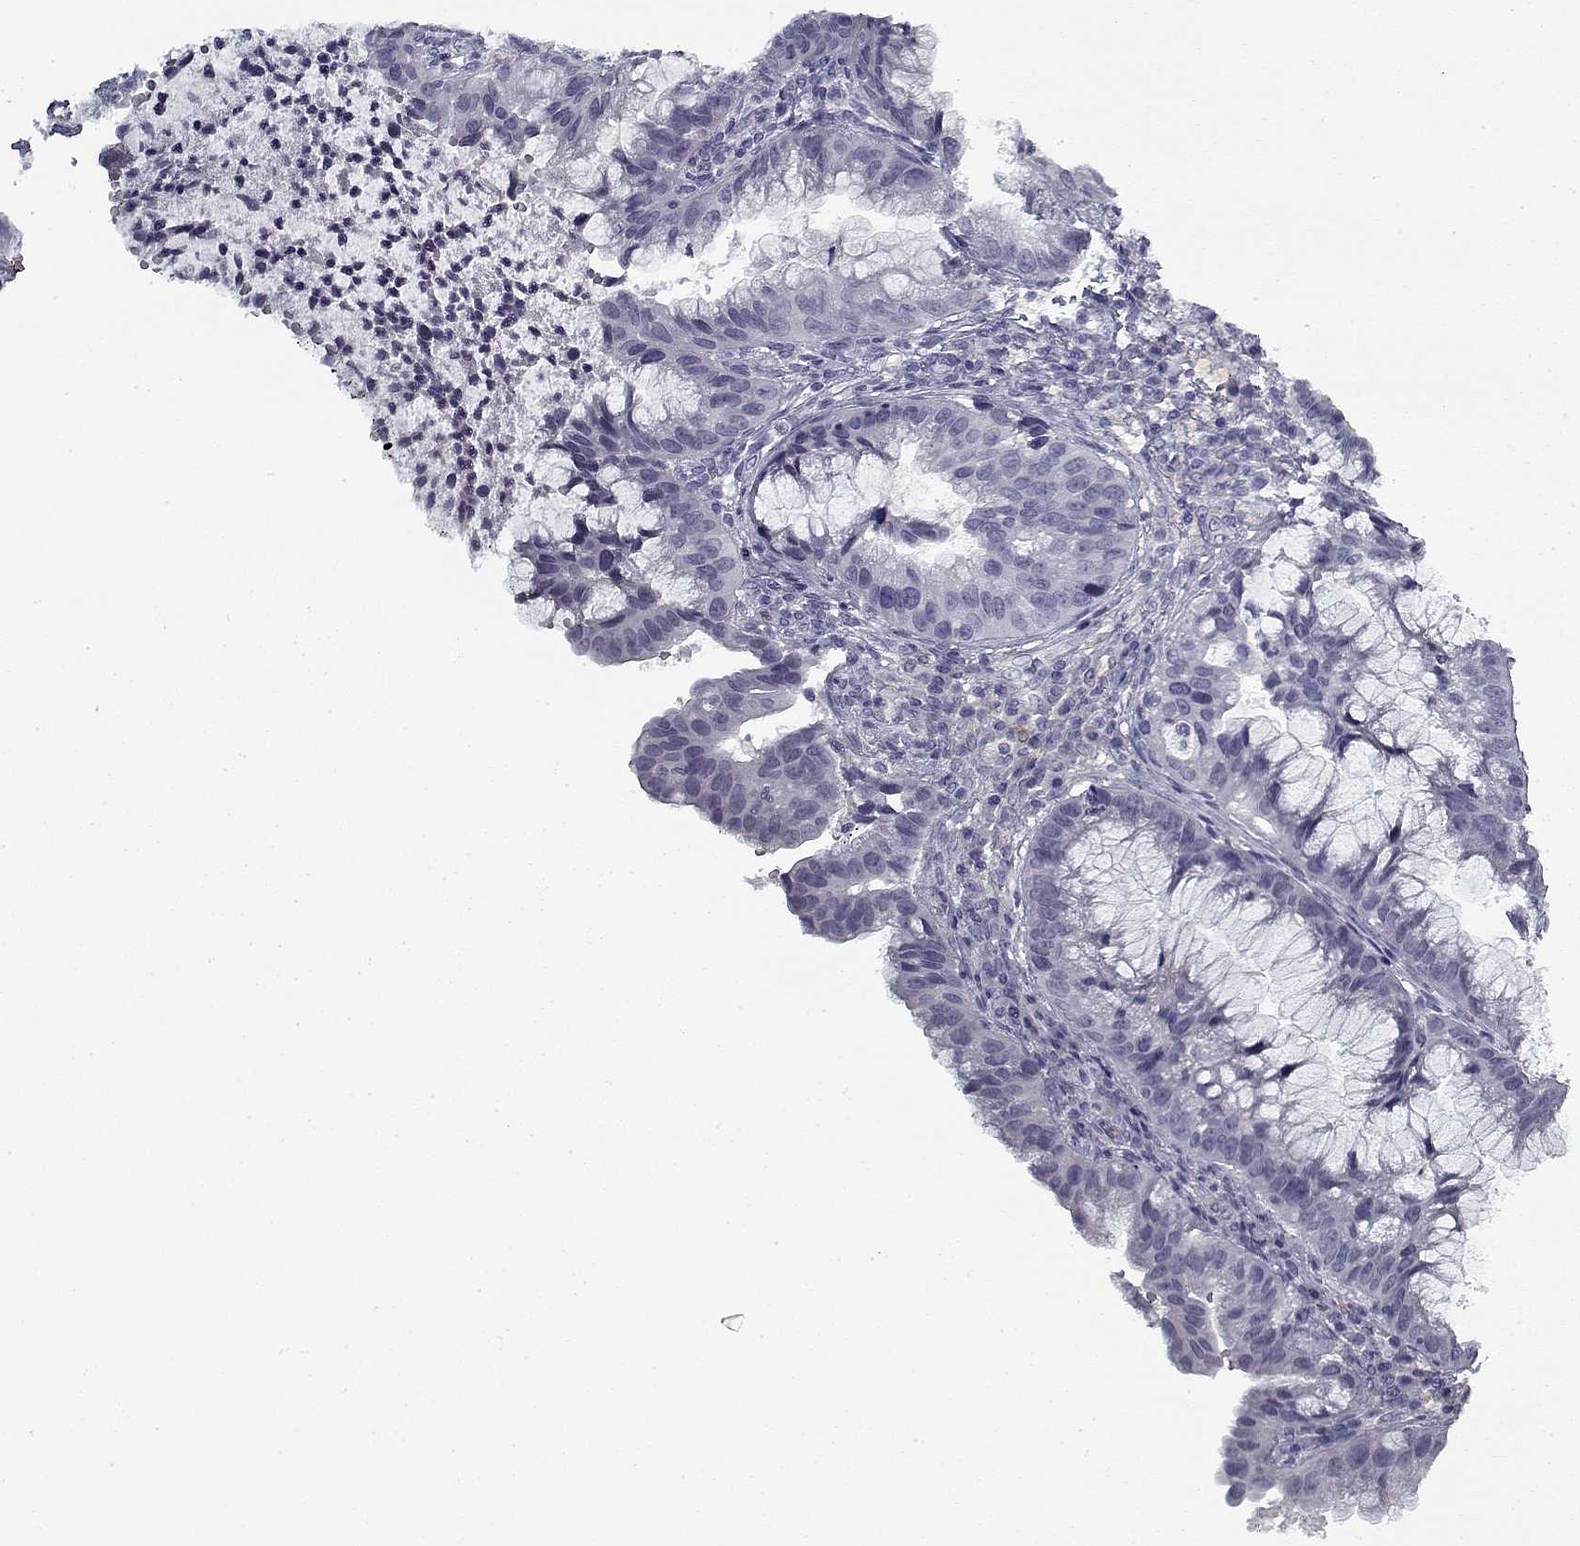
{"staining": {"intensity": "negative", "quantity": "none", "location": "none"}, "tissue": "cervical cancer", "cell_type": "Tumor cells", "image_type": "cancer", "snomed": [{"axis": "morphology", "description": "Adenocarcinoma, NOS"}, {"axis": "topography", "description": "Cervix"}], "caption": "High power microscopy image of an immunohistochemistry histopathology image of adenocarcinoma (cervical), revealing no significant positivity in tumor cells.", "gene": "RNF32", "patient": {"sex": "female", "age": 34}}